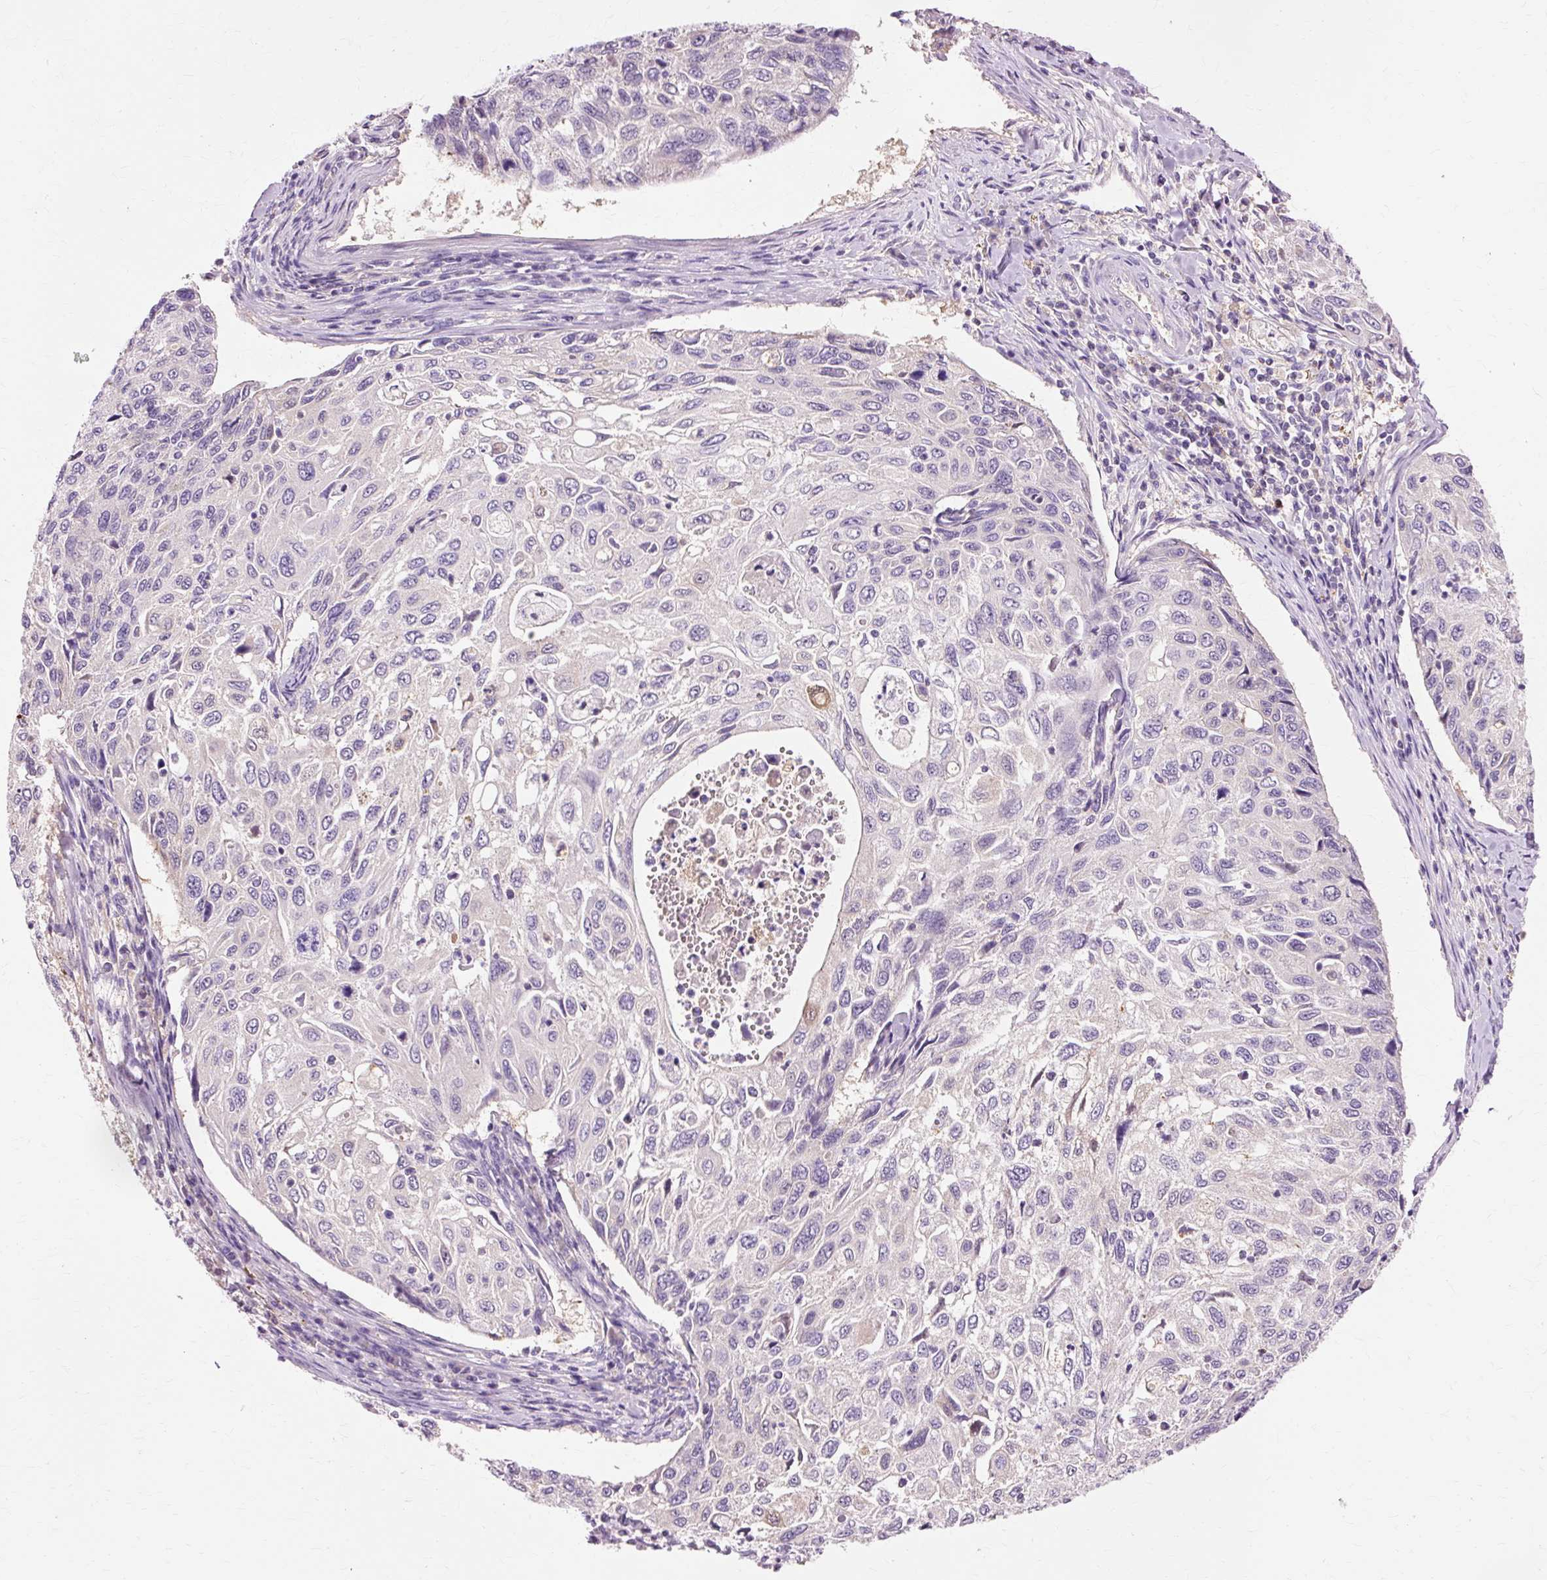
{"staining": {"intensity": "negative", "quantity": "none", "location": "none"}, "tissue": "cervical cancer", "cell_type": "Tumor cells", "image_type": "cancer", "snomed": [{"axis": "morphology", "description": "Squamous cell carcinoma, NOS"}, {"axis": "topography", "description": "Cervix"}], "caption": "Immunohistochemistry (IHC) of human cervical cancer (squamous cell carcinoma) exhibits no staining in tumor cells.", "gene": "VN1R2", "patient": {"sex": "female", "age": 70}}